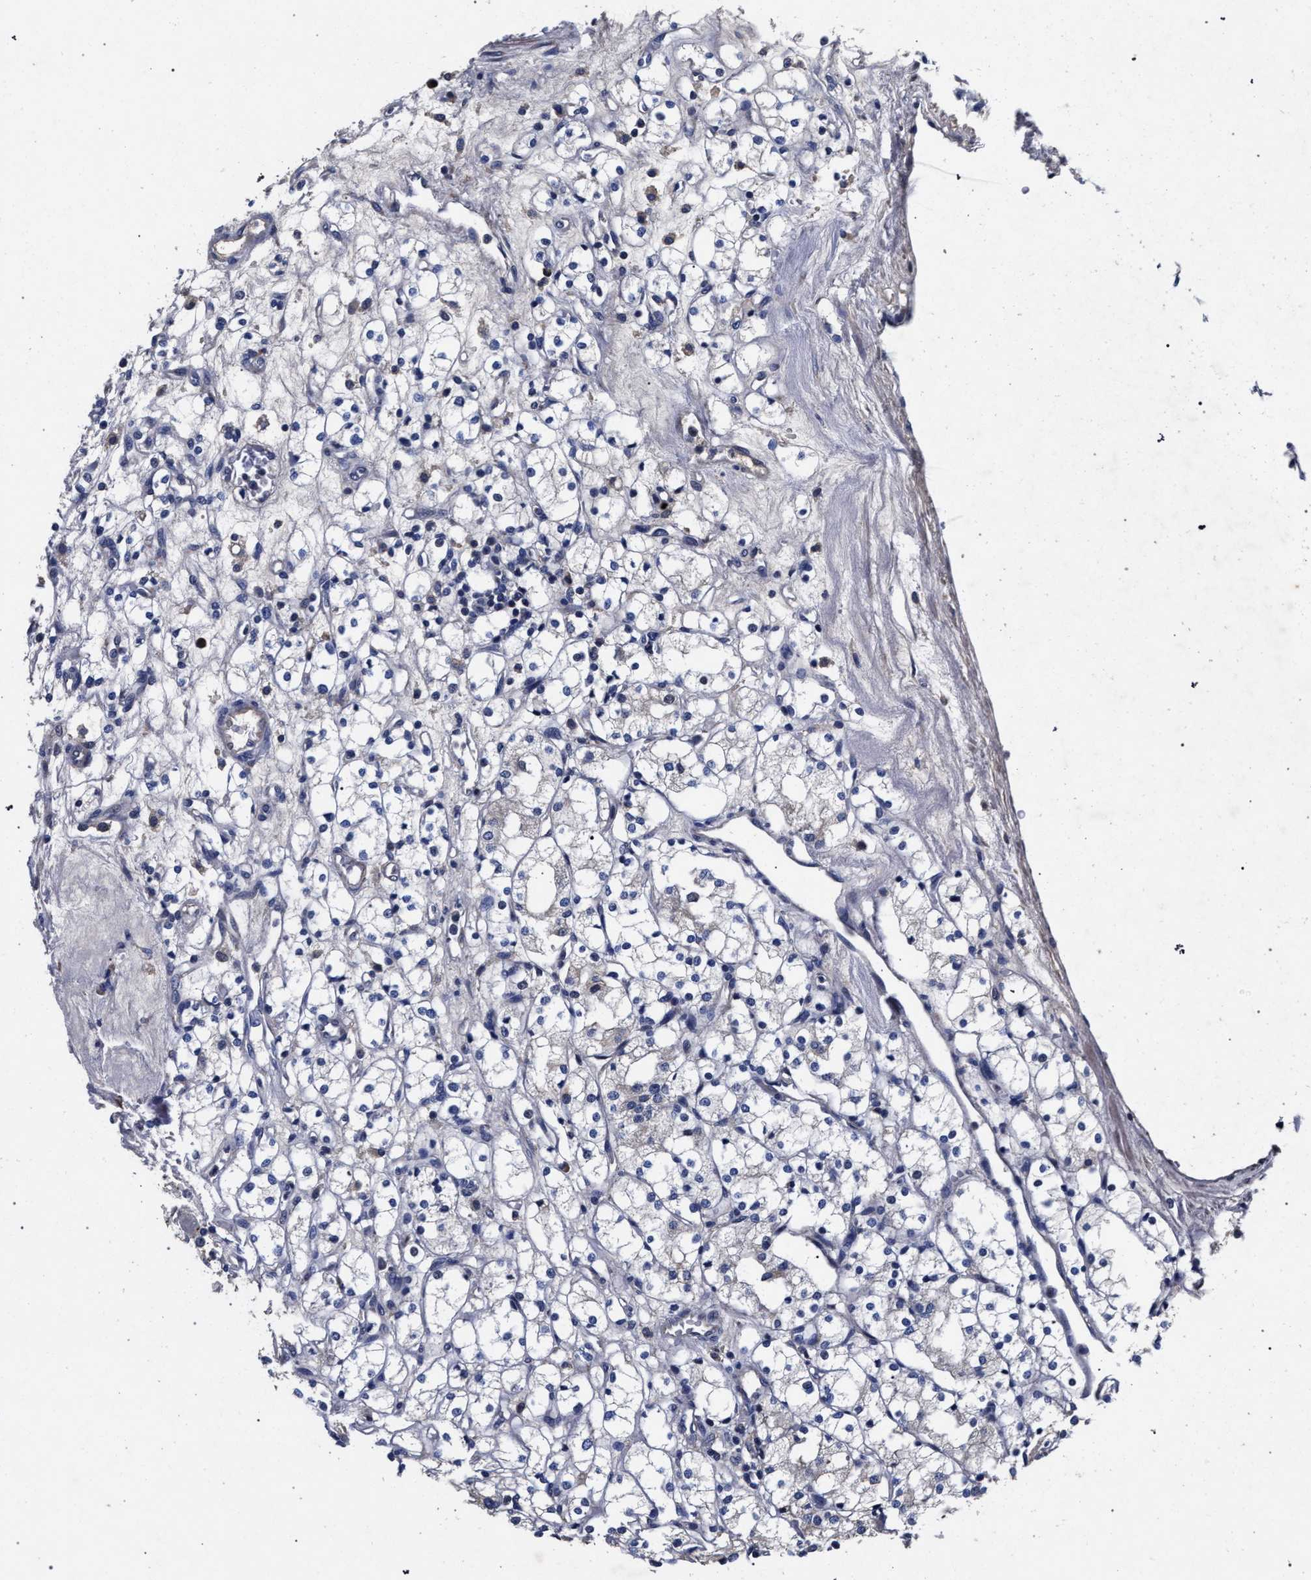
{"staining": {"intensity": "negative", "quantity": "none", "location": "none"}, "tissue": "renal cancer", "cell_type": "Tumor cells", "image_type": "cancer", "snomed": [{"axis": "morphology", "description": "Adenocarcinoma, NOS"}, {"axis": "topography", "description": "Kidney"}], "caption": "Immunohistochemistry of renal adenocarcinoma displays no expression in tumor cells.", "gene": "CFAP95", "patient": {"sex": "male", "age": 77}}